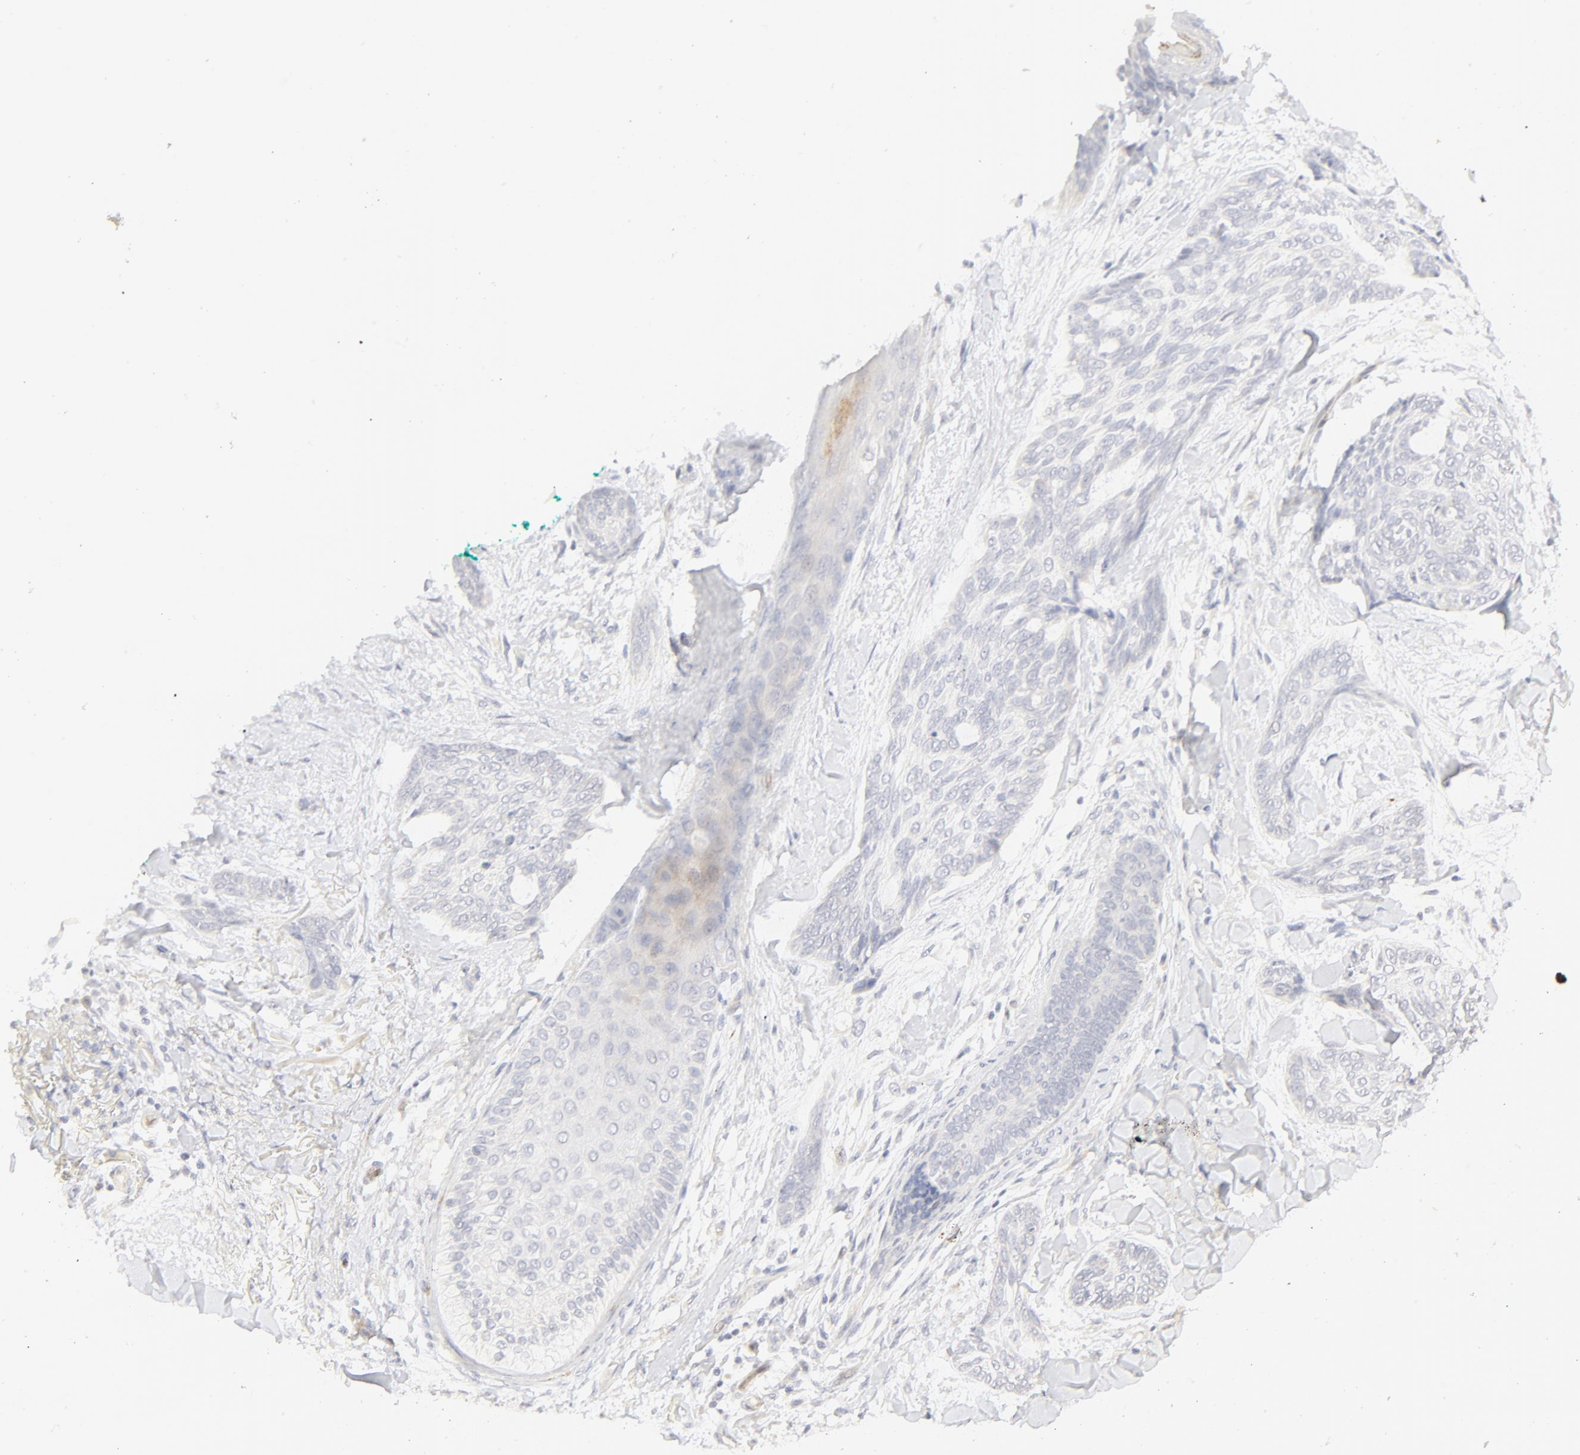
{"staining": {"intensity": "negative", "quantity": "none", "location": "none"}, "tissue": "skin cancer", "cell_type": "Tumor cells", "image_type": "cancer", "snomed": [{"axis": "morphology", "description": "Normal tissue, NOS"}, {"axis": "morphology", "description": "Basal cell carcinoma"}, {"axis": "topography", "description": "Skin"}], "caption": "There is no significant expression in tumor cells of skin cancer (basal cell carcinoma). (Immunohistochemistry, brightfield microscopy, high magnification).", "gene": "NKX2-2", "patient": {"sex": "female", "age": 71}}